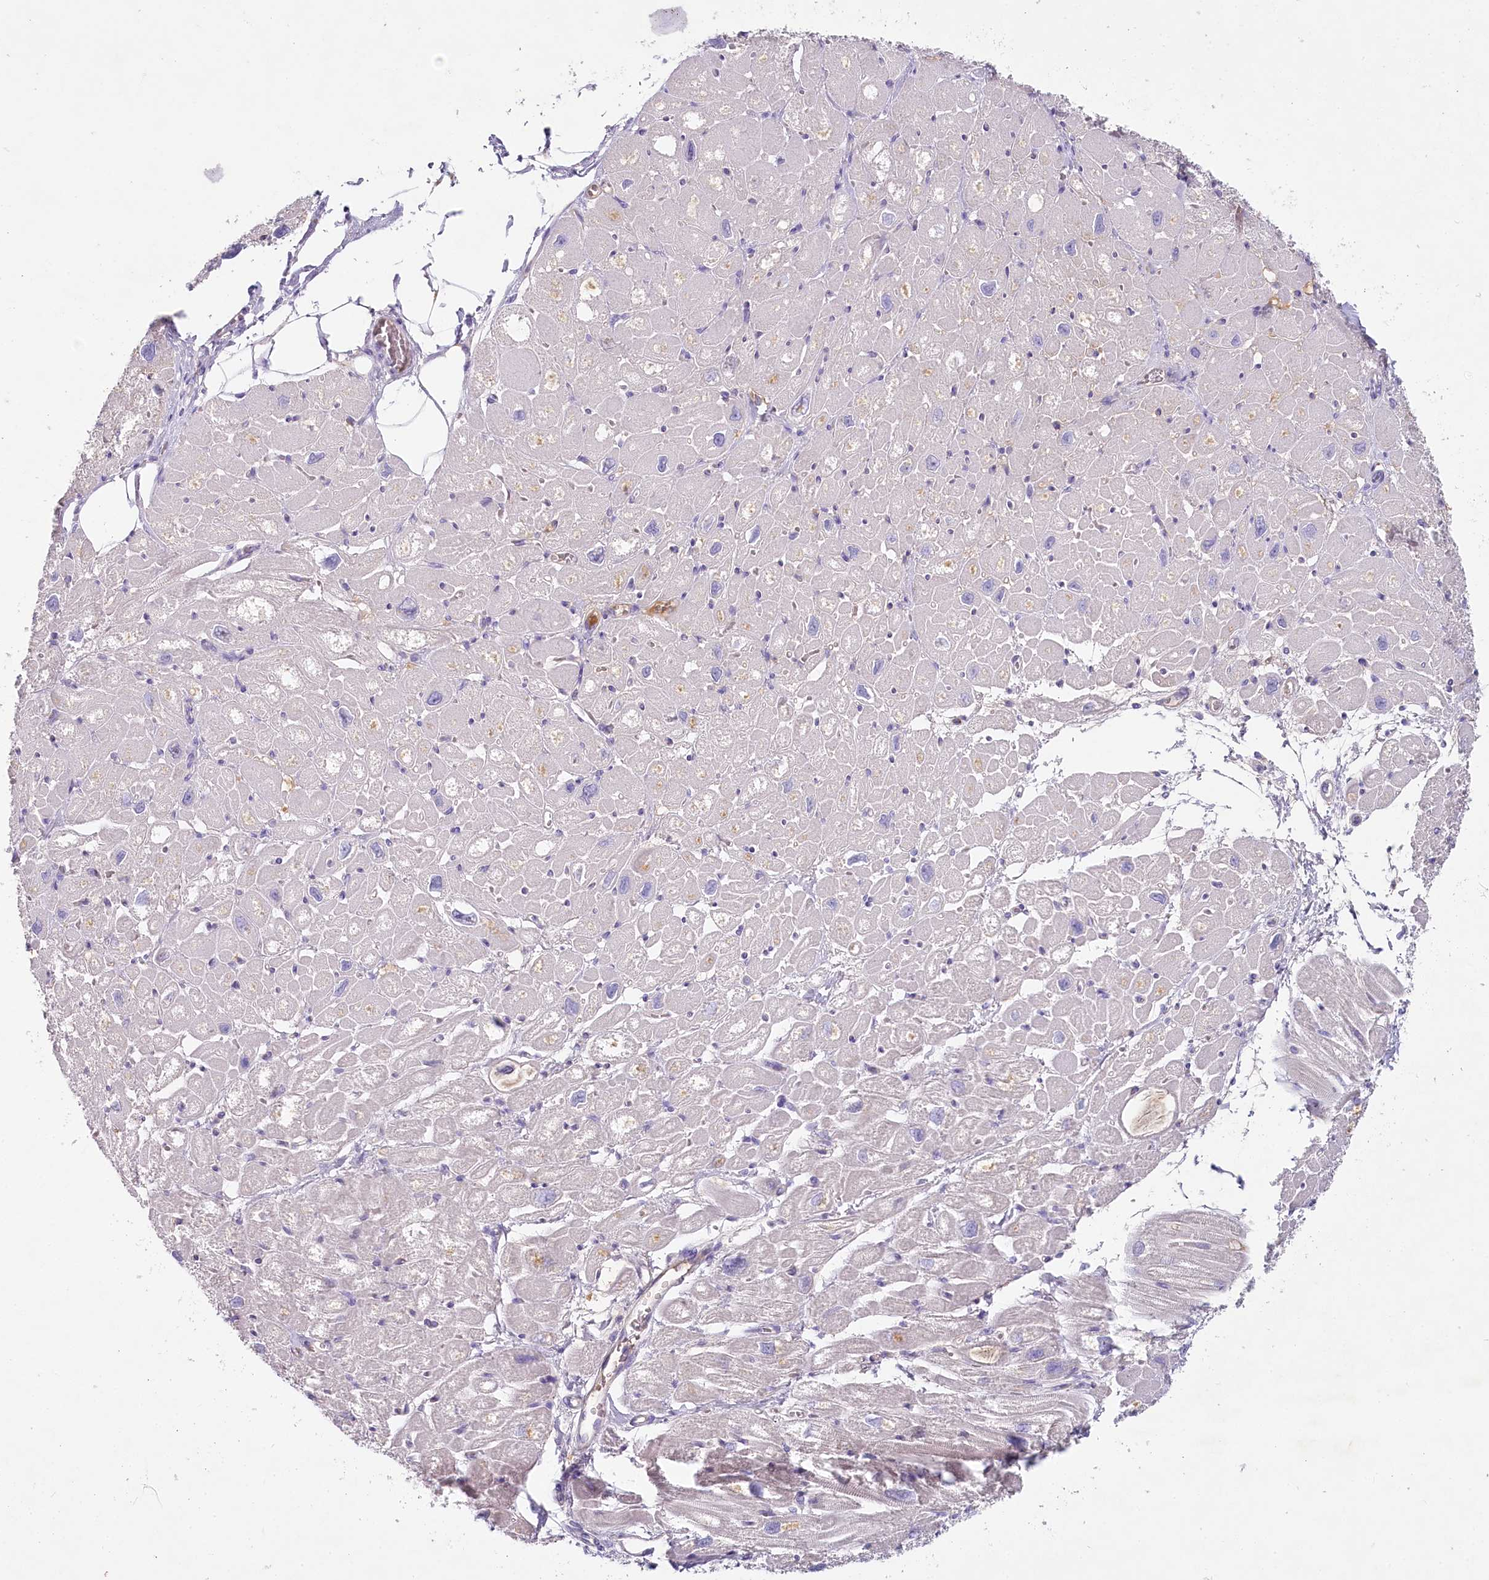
{"staining": {"intensity": "negative", "quantity": "none", "location": "none"}, "tissue": "heart muscle", "cell_type": "Cardiomyocytes", "image_type": "normal", "snomed": [{"axis": "morphology", "description": "Normal tissue, NOS"}, {"axis": "topography", "description": "Heart"}], "caption": "A high-resolution histopathology image shows IHC staining of benign heart muscle, which shows no significant staining in cardiomyocytes. (Stains: DAB immunohistochemistry (IHC) with hematoxylin counter stain, Microscopy: brightfield microscopy at high magnification).", "gene": "HPD", "patient": {"sex": "male", "age": 50}}